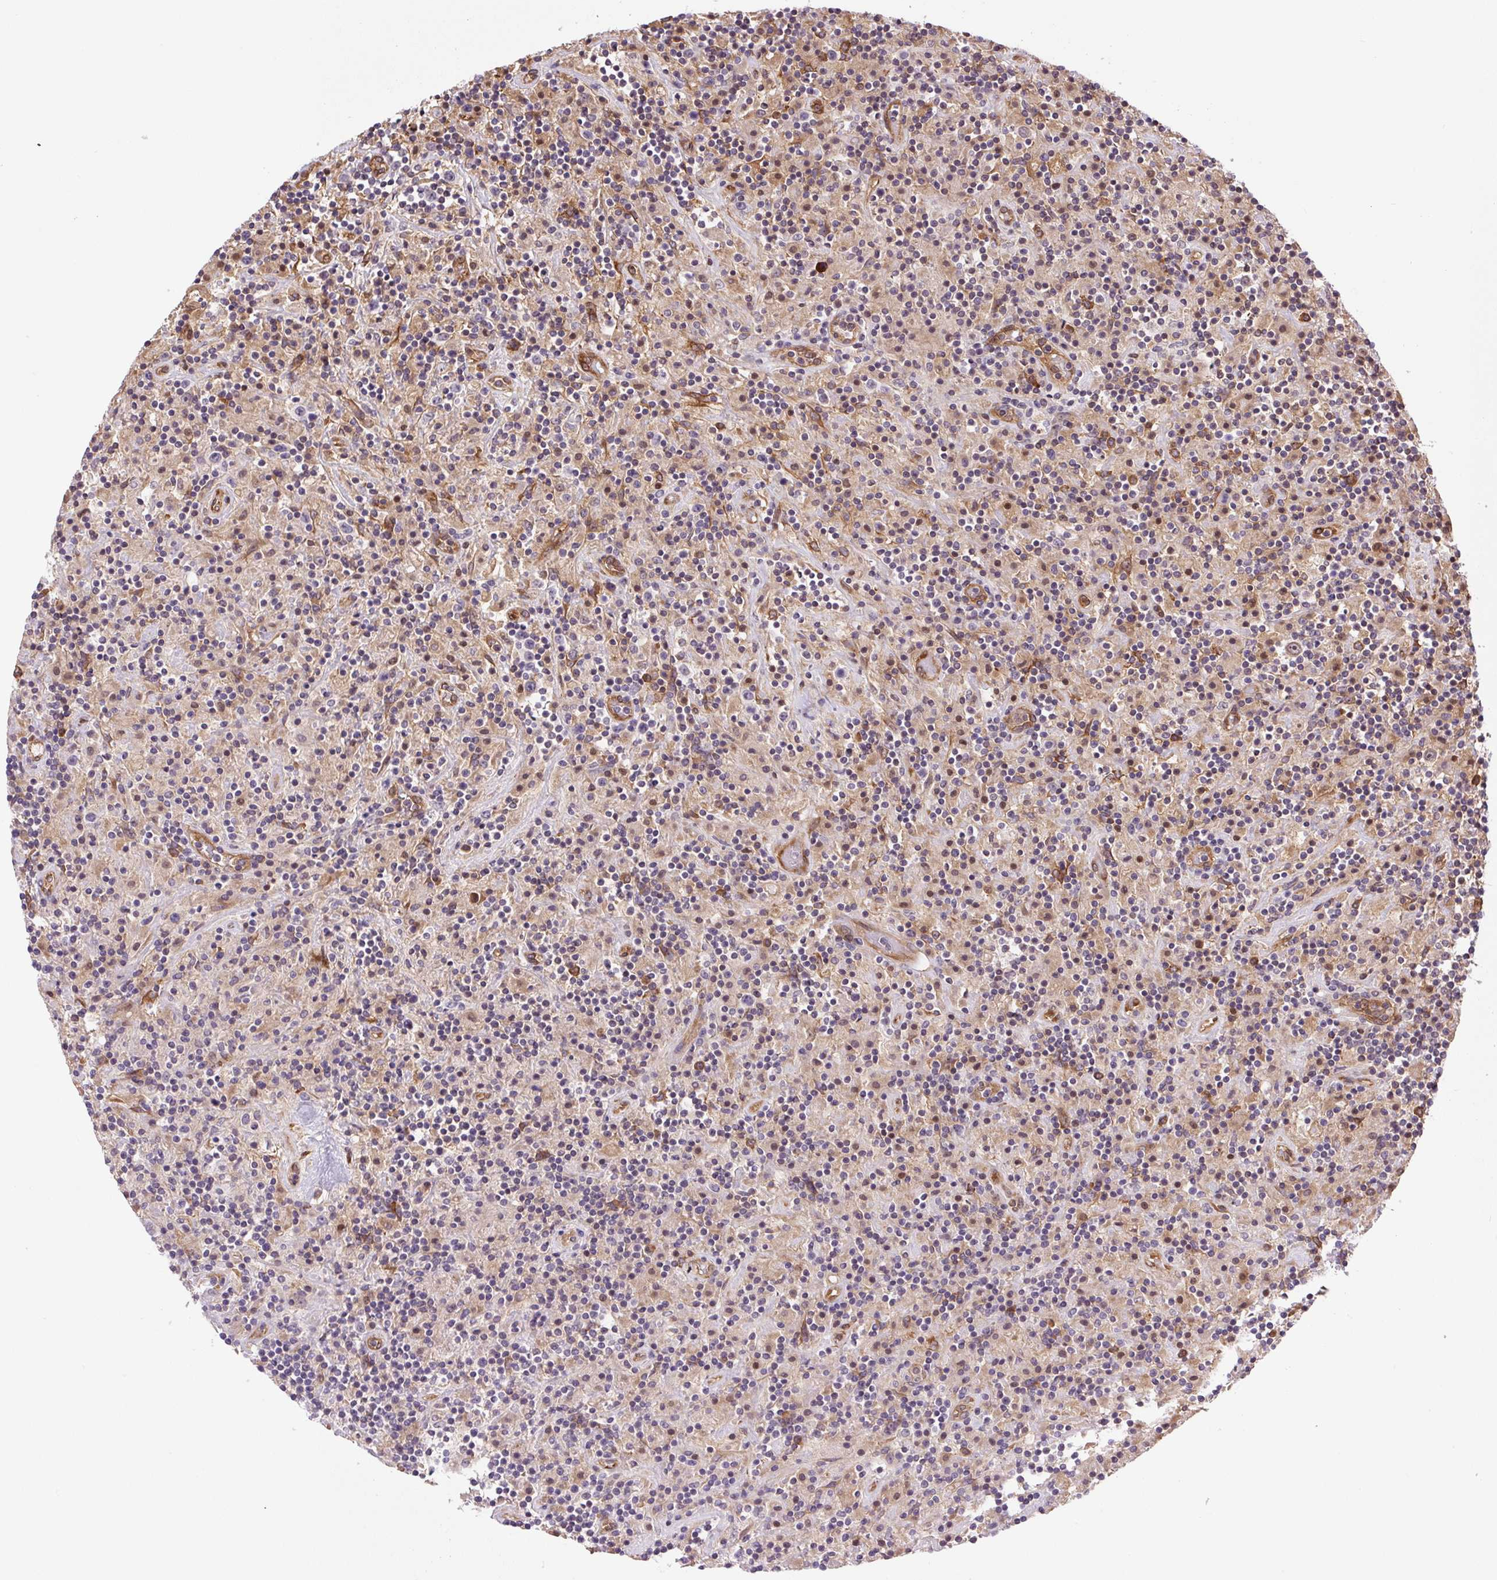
{"staining": {"intensity": "negative", "quantity": "none", "location": "none"}, "tissue": "lymphoma", "cell_type": "Tumor cells", "image_type": "cancer", "snomed": [{"axis": "morphology", "description": "Hodgkin's disease, NOS"}, {"axis": "topography", "description": "Lymph node"}], "caption": "The histopathology image demonstrates no staining of tumor cells in Hodgkin's disease.", "gene": "SEPTIN10", "patient": {"sex": "male", "age": 70}}